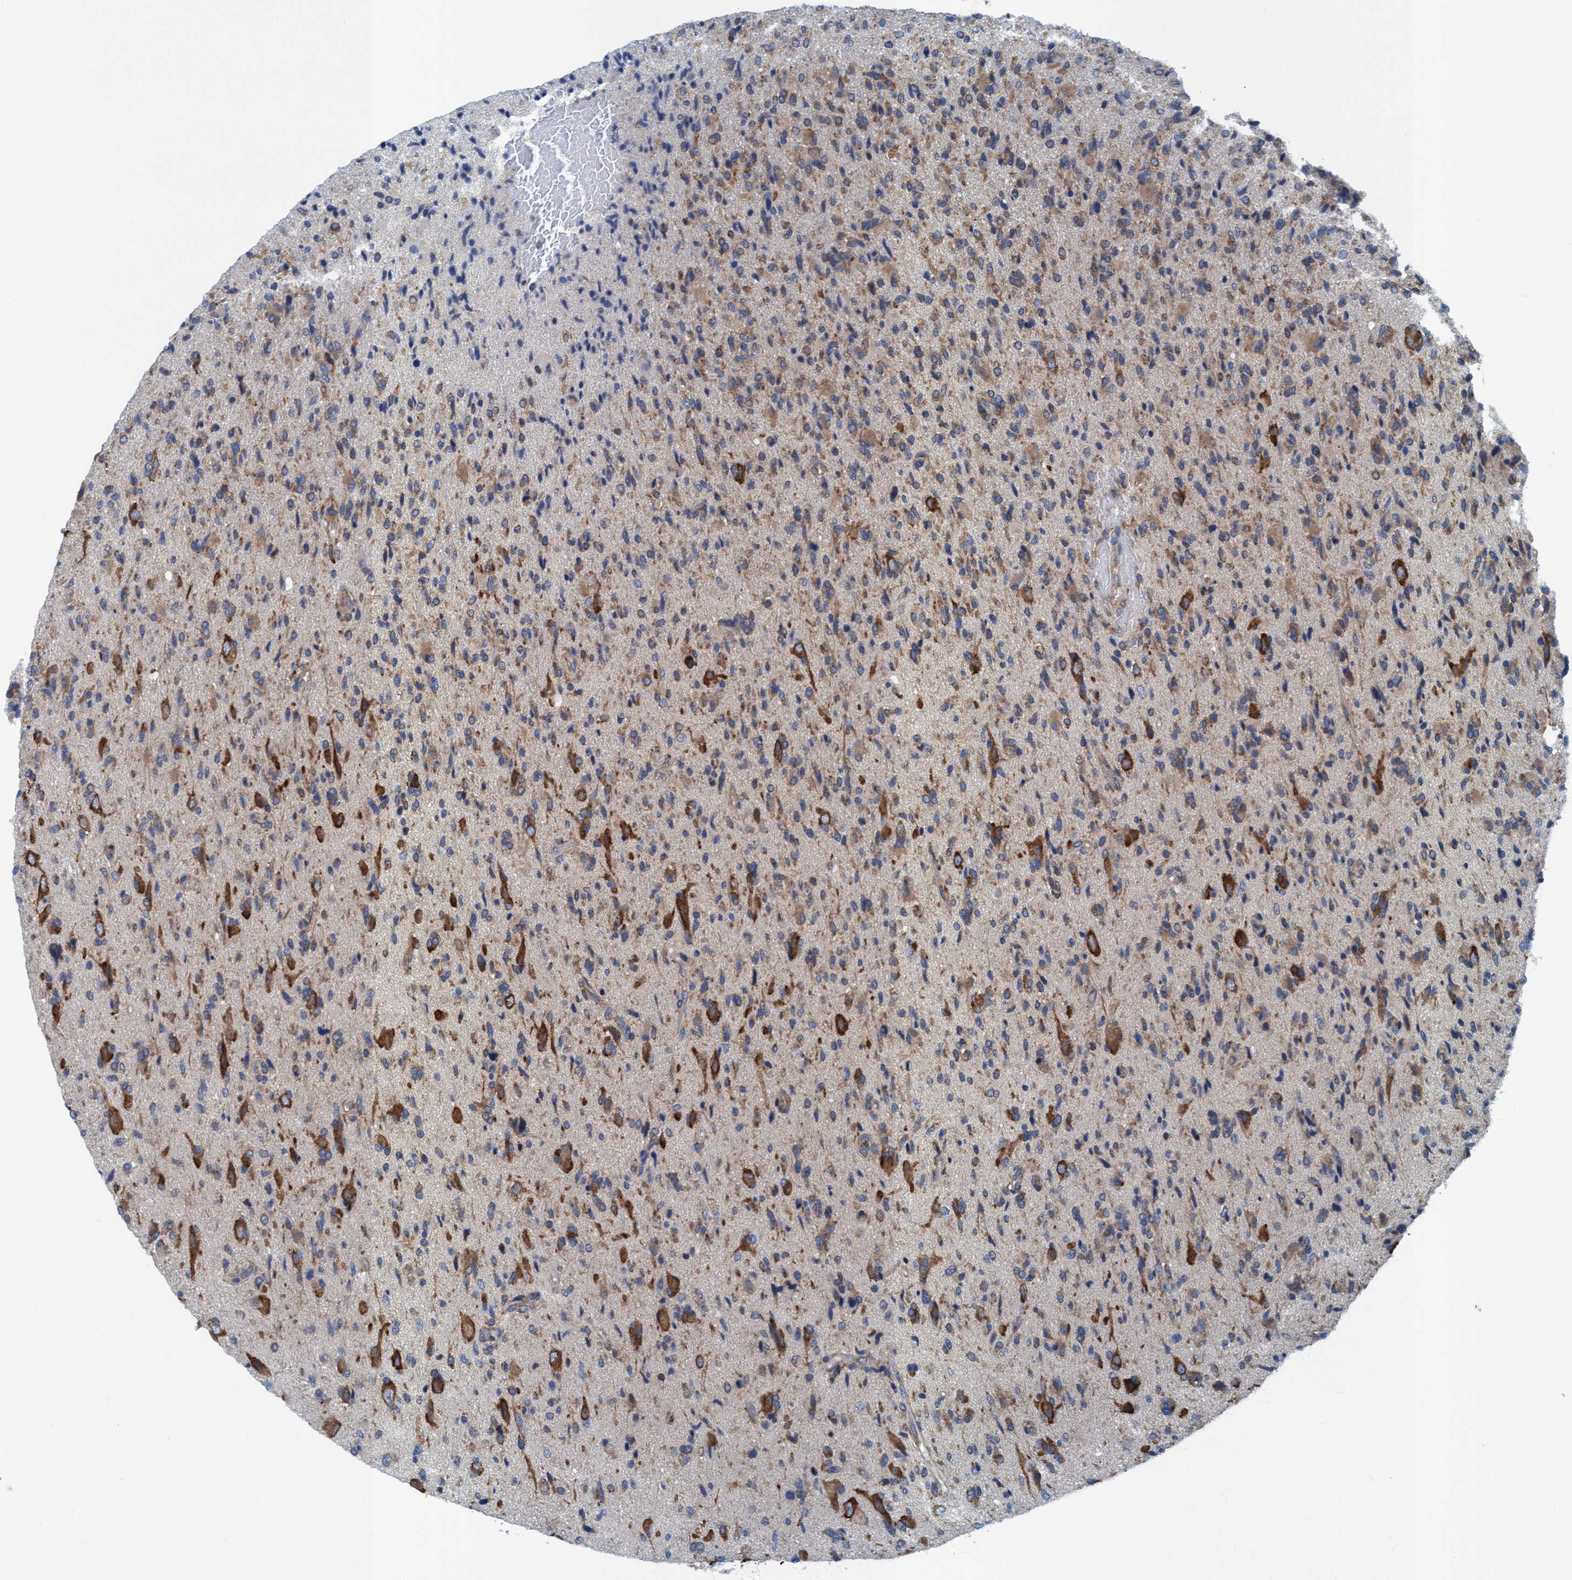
{"staining": {"intensity": "weak", "quantity": "25%-75%", "location": "cytoplasmic/membranous"}, "tissue": "glioma", "cell_type": "Tumor cells", "image_type": "cancer", "snomed": [{"axis": "morphology", "description": "Glioma, malignant, High grade"}, {"axis": "topography", "description": "Brain"}], "caption": "Protein staining displays weak cytoplasmic/membranous expression in about 25%-75% of tumor cells in glioma.", "gene": "NMT1", "patient": {"sex": "male", "age": 72}}